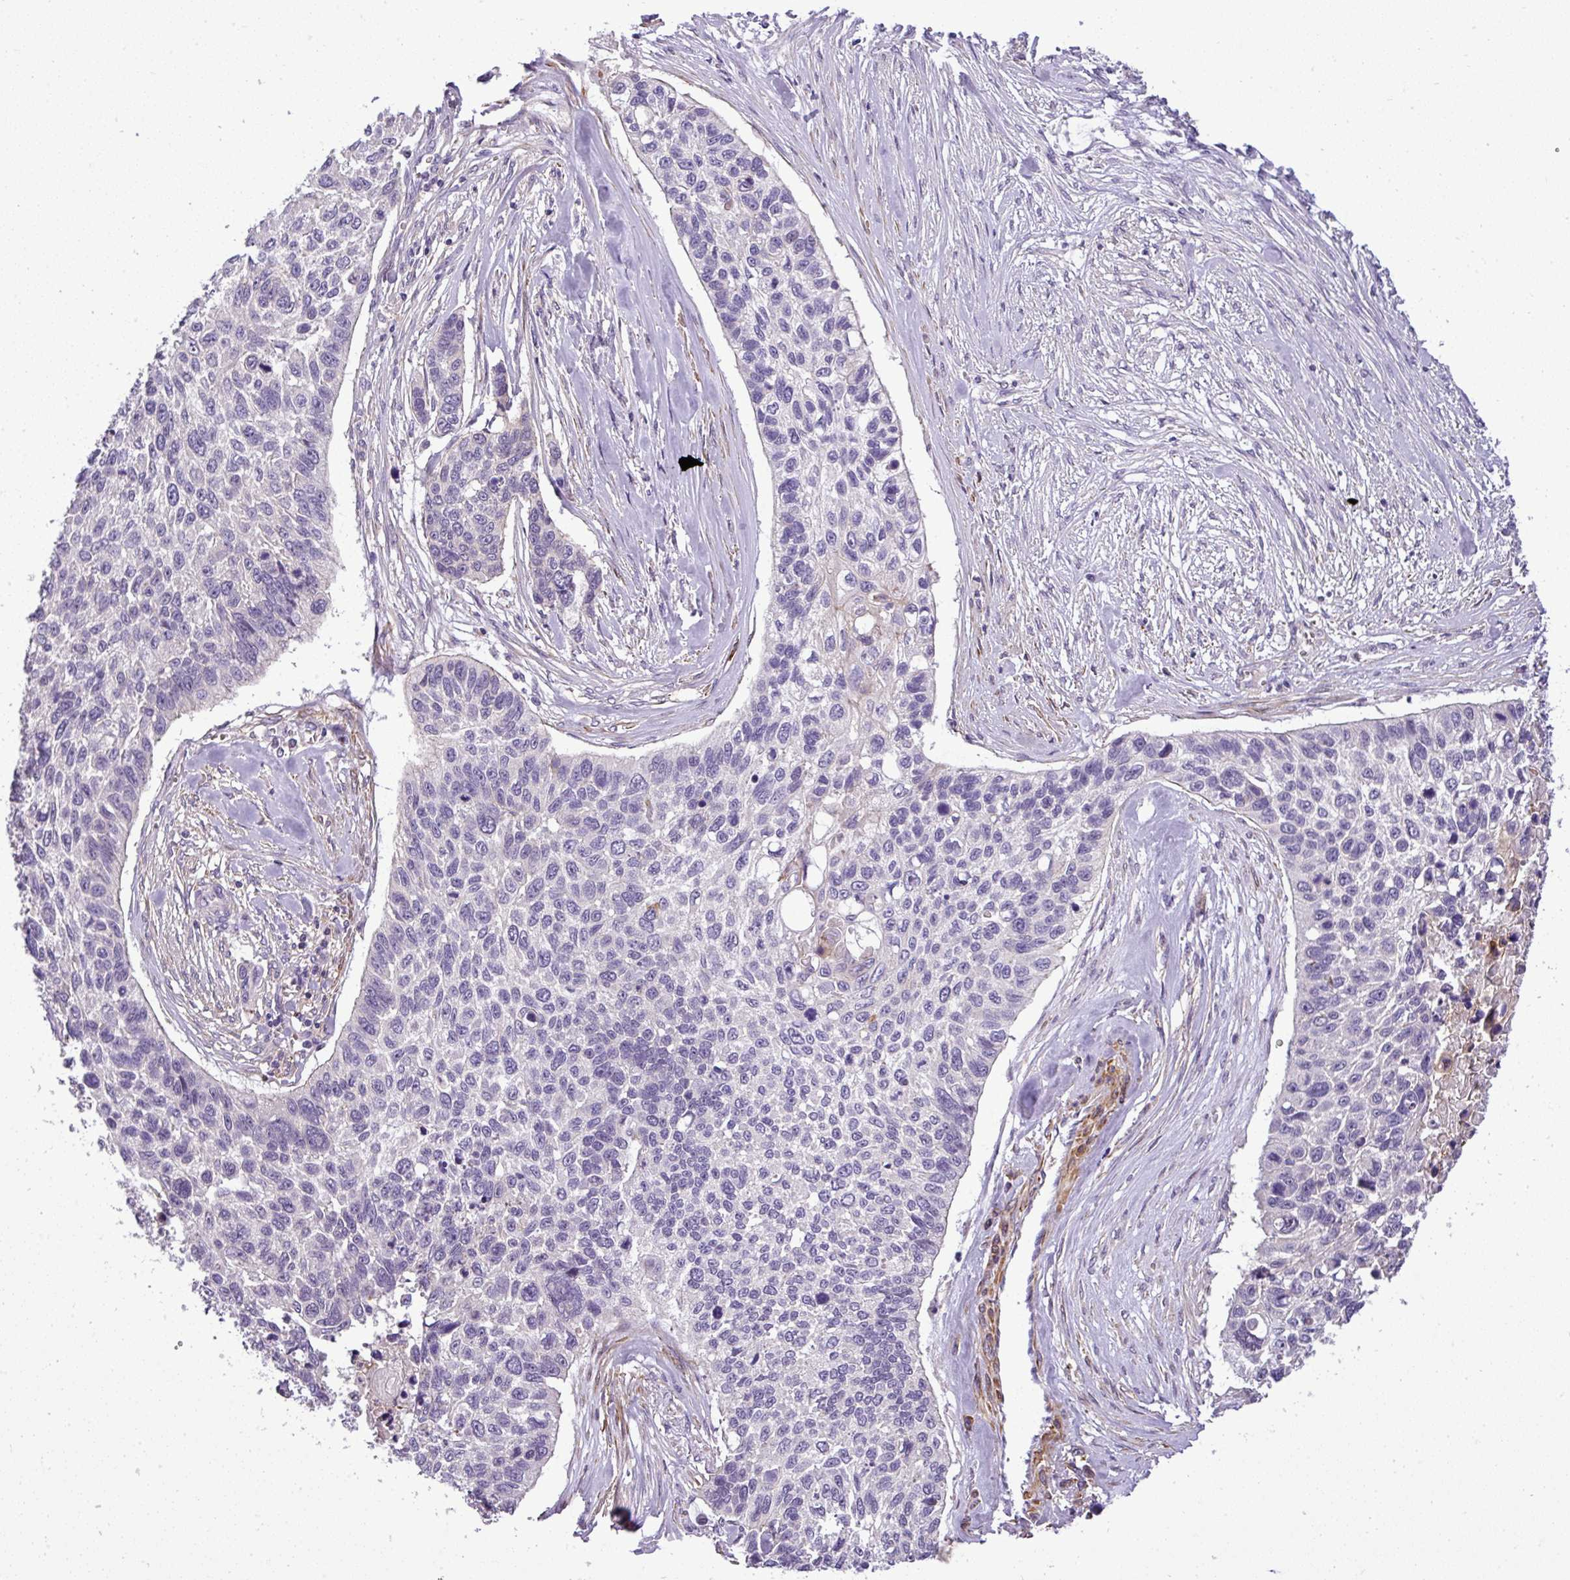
{"staining": {"intensity": "negative", "quantity": "none", "location": "none"}, "tissue": "lung cancer", "cell_type": "Tumor cells", "image_type": "cancer", "snomed": [{"axis": "morphology", "description": "Squamous cell carcinoma, NOS"}, {"axis": "topography", "description": "Lung"}], "caption": "Immunohistochemistry (IHC) histopathology image of neoplastic tissue: human squamous cell carcinoma (lung) stained with DAB (3,3'-diaminobenzidine) reveals no significant protein positivity in tumor cells.", "gene": "NBEAL2", "patient": {"sex": "male", "age": 62}}